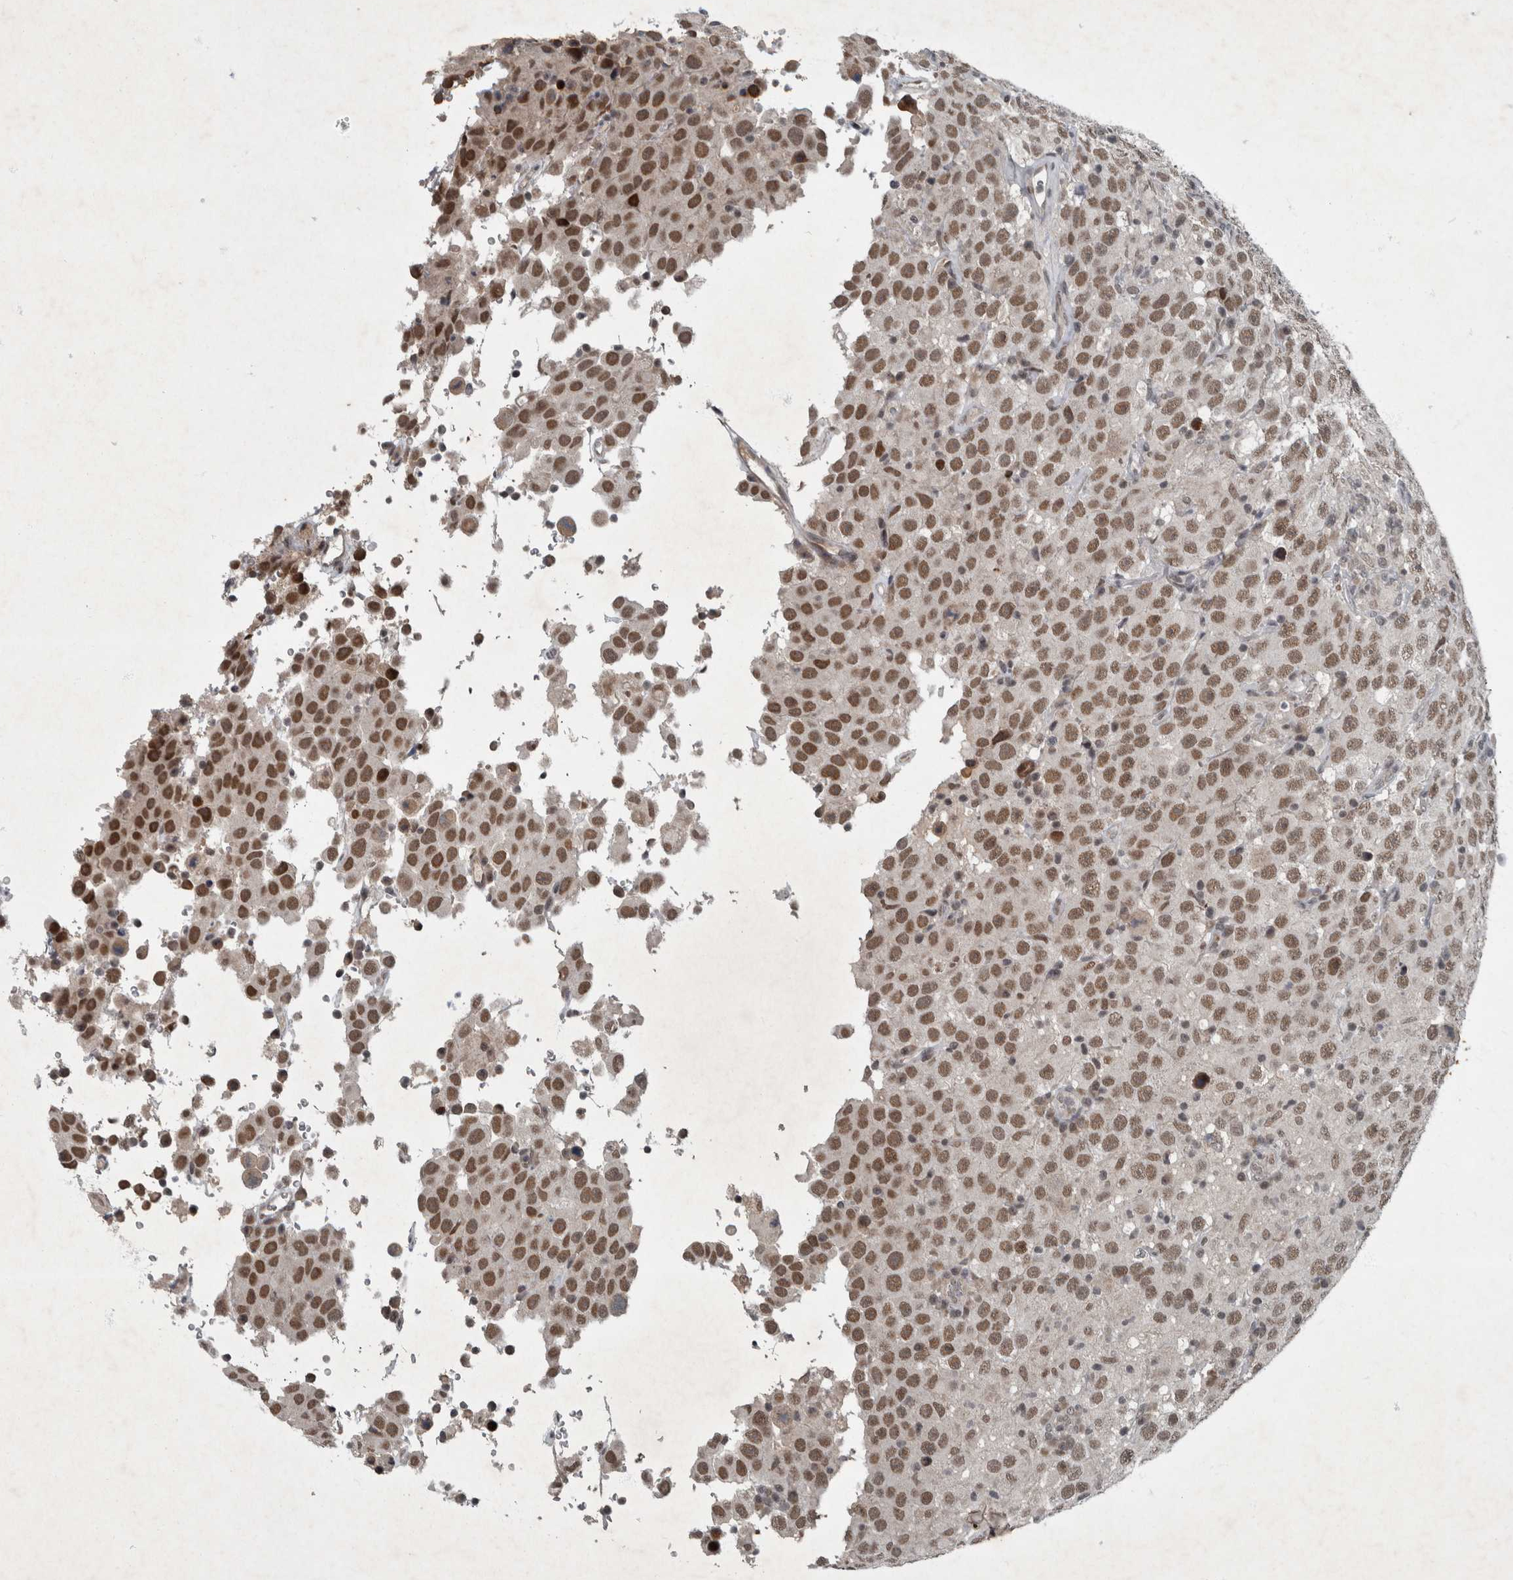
{"staining": {"intensity": "moderate", "quantity": ">75%", "location": "nuclear"}, "tissue": "testis cancer", "cell_type": "Tumor cells", "image_type": "cancer", "snomed": [{"axis": "morphology", "description": "Seminoma, NOS"}, {"axis": "topography", "description": "Testis"}], "caption": "Protein staining of testis cancer (seminoma) tissue reveals moderate nuclear positivity in about >75% of tumor cells.", "gene": "WDR33", "patient": {"sex": "male", "age": 41}}